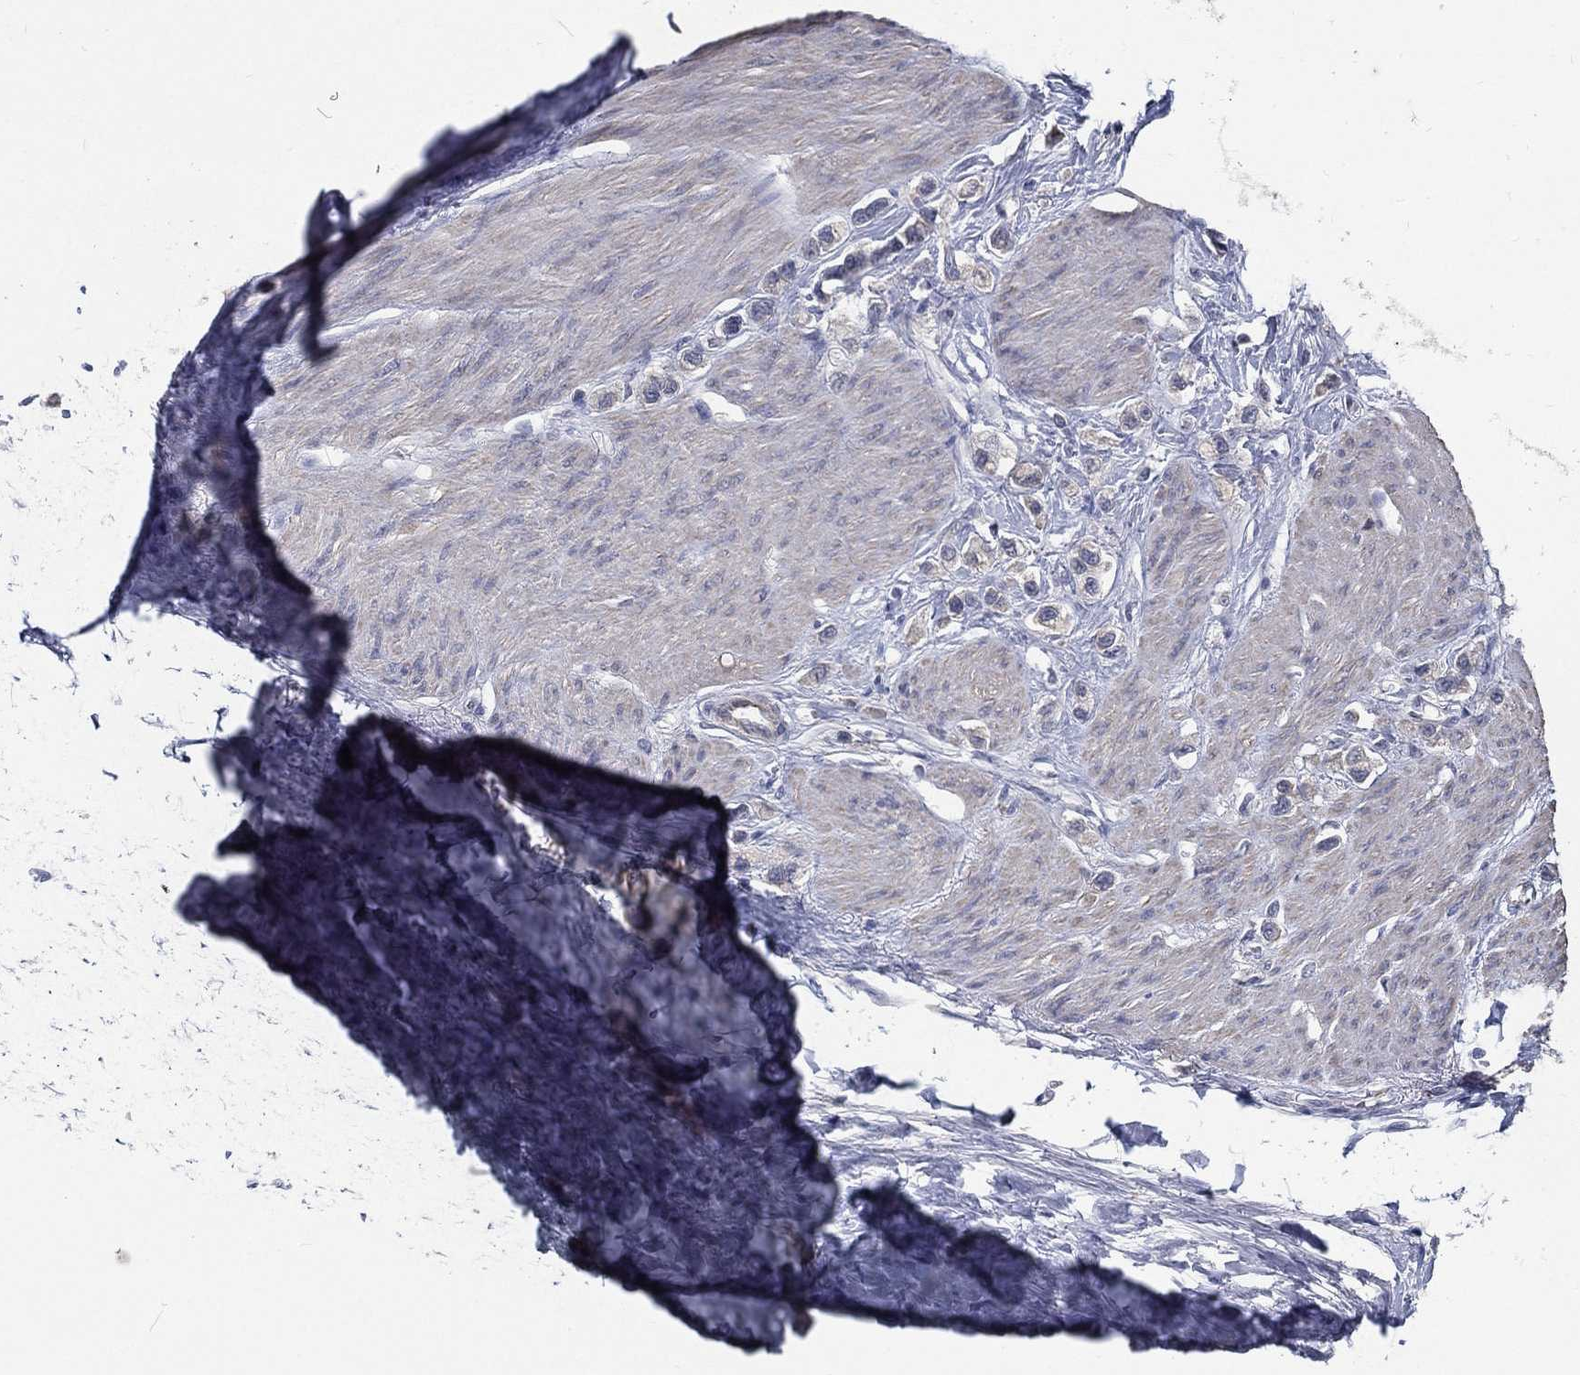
{"staining": {"intensity": "negative", "quantity": "none", "location": "none"}, "tissue": "stomach cancer", "cell_type": "Tumor cells", "image_type": "cancer", "snomed": [{"axis": "morphology", "description": "Normal tissue, NOS"}, {"axis": "morphology", "description": "Adenocarcinoma, NOS"}, {"axis": "morphology", "description": "Adenocarcinoma, High grade"}, {"axis": "topography", "description": "Stomach, upper"}, {"axis": "topography", "description": "Stomach"}], "caption": "Immunohistochemical staining of stomach cancer displays no significant expression in tumor cells.", "gene": "SERPINB2", "patient": {"sex": "female", "age": 65}}